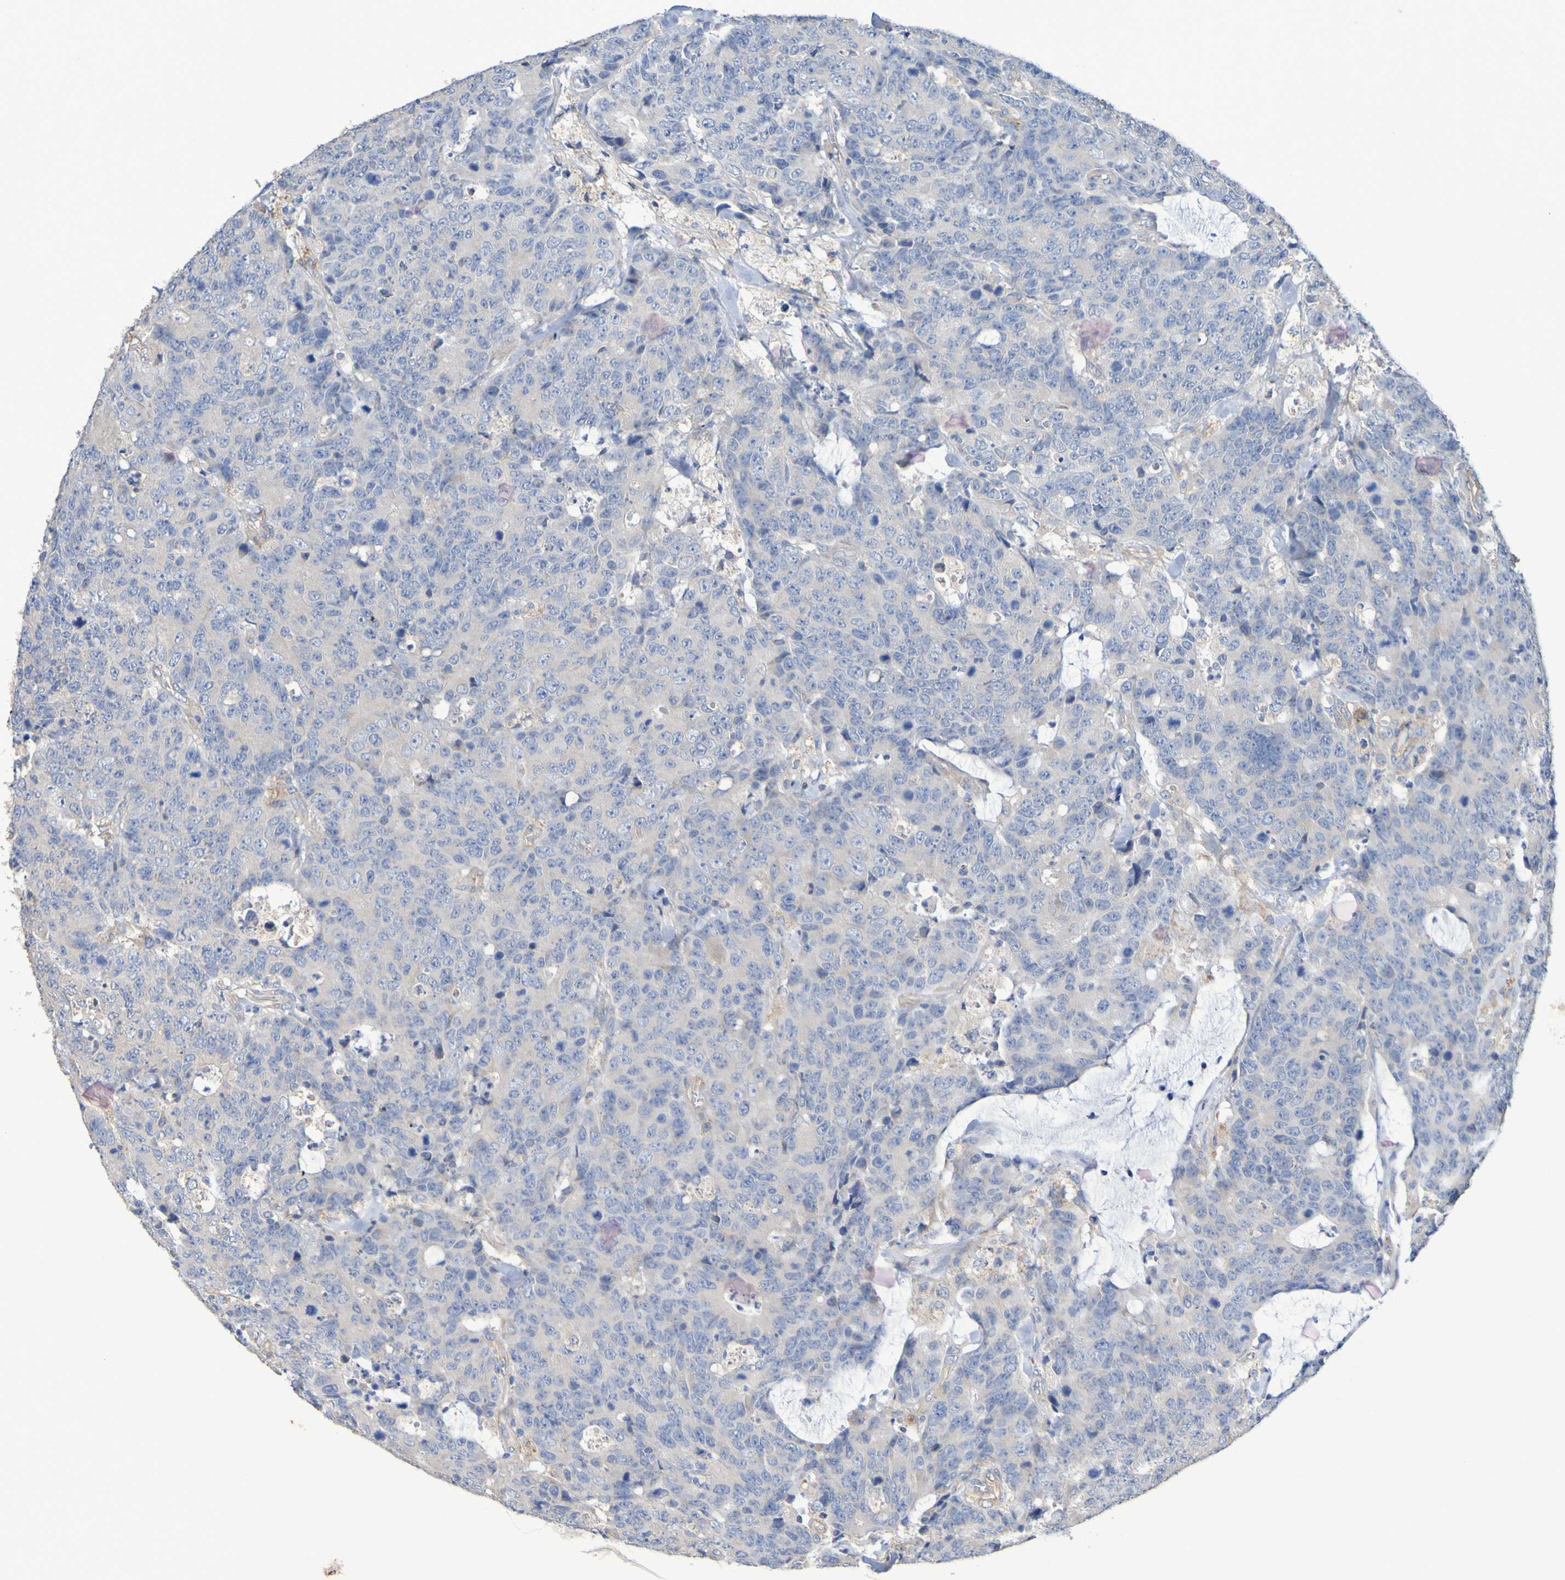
{"staining": {"intensity": "weak", "quantity": ">75%", "location": "cytoplasmic/membranous"}, "tissue": "colorectal cancer", "cell_type": "Tumor cells", "image_type": "cancer", "snomed": [{"axis": "morphology", "description": "Adenocarcinoma, NOS"}, {"axis": "topography", "description": "Colon"}], "caption": "Tumor cells show low levels of weak cytoplasmic/membranous expression in approximately >75% of cells in colorectal adenocarcinoma.", "gene": "SRPRB", "patient": {"sex": "female", "age": 86}}